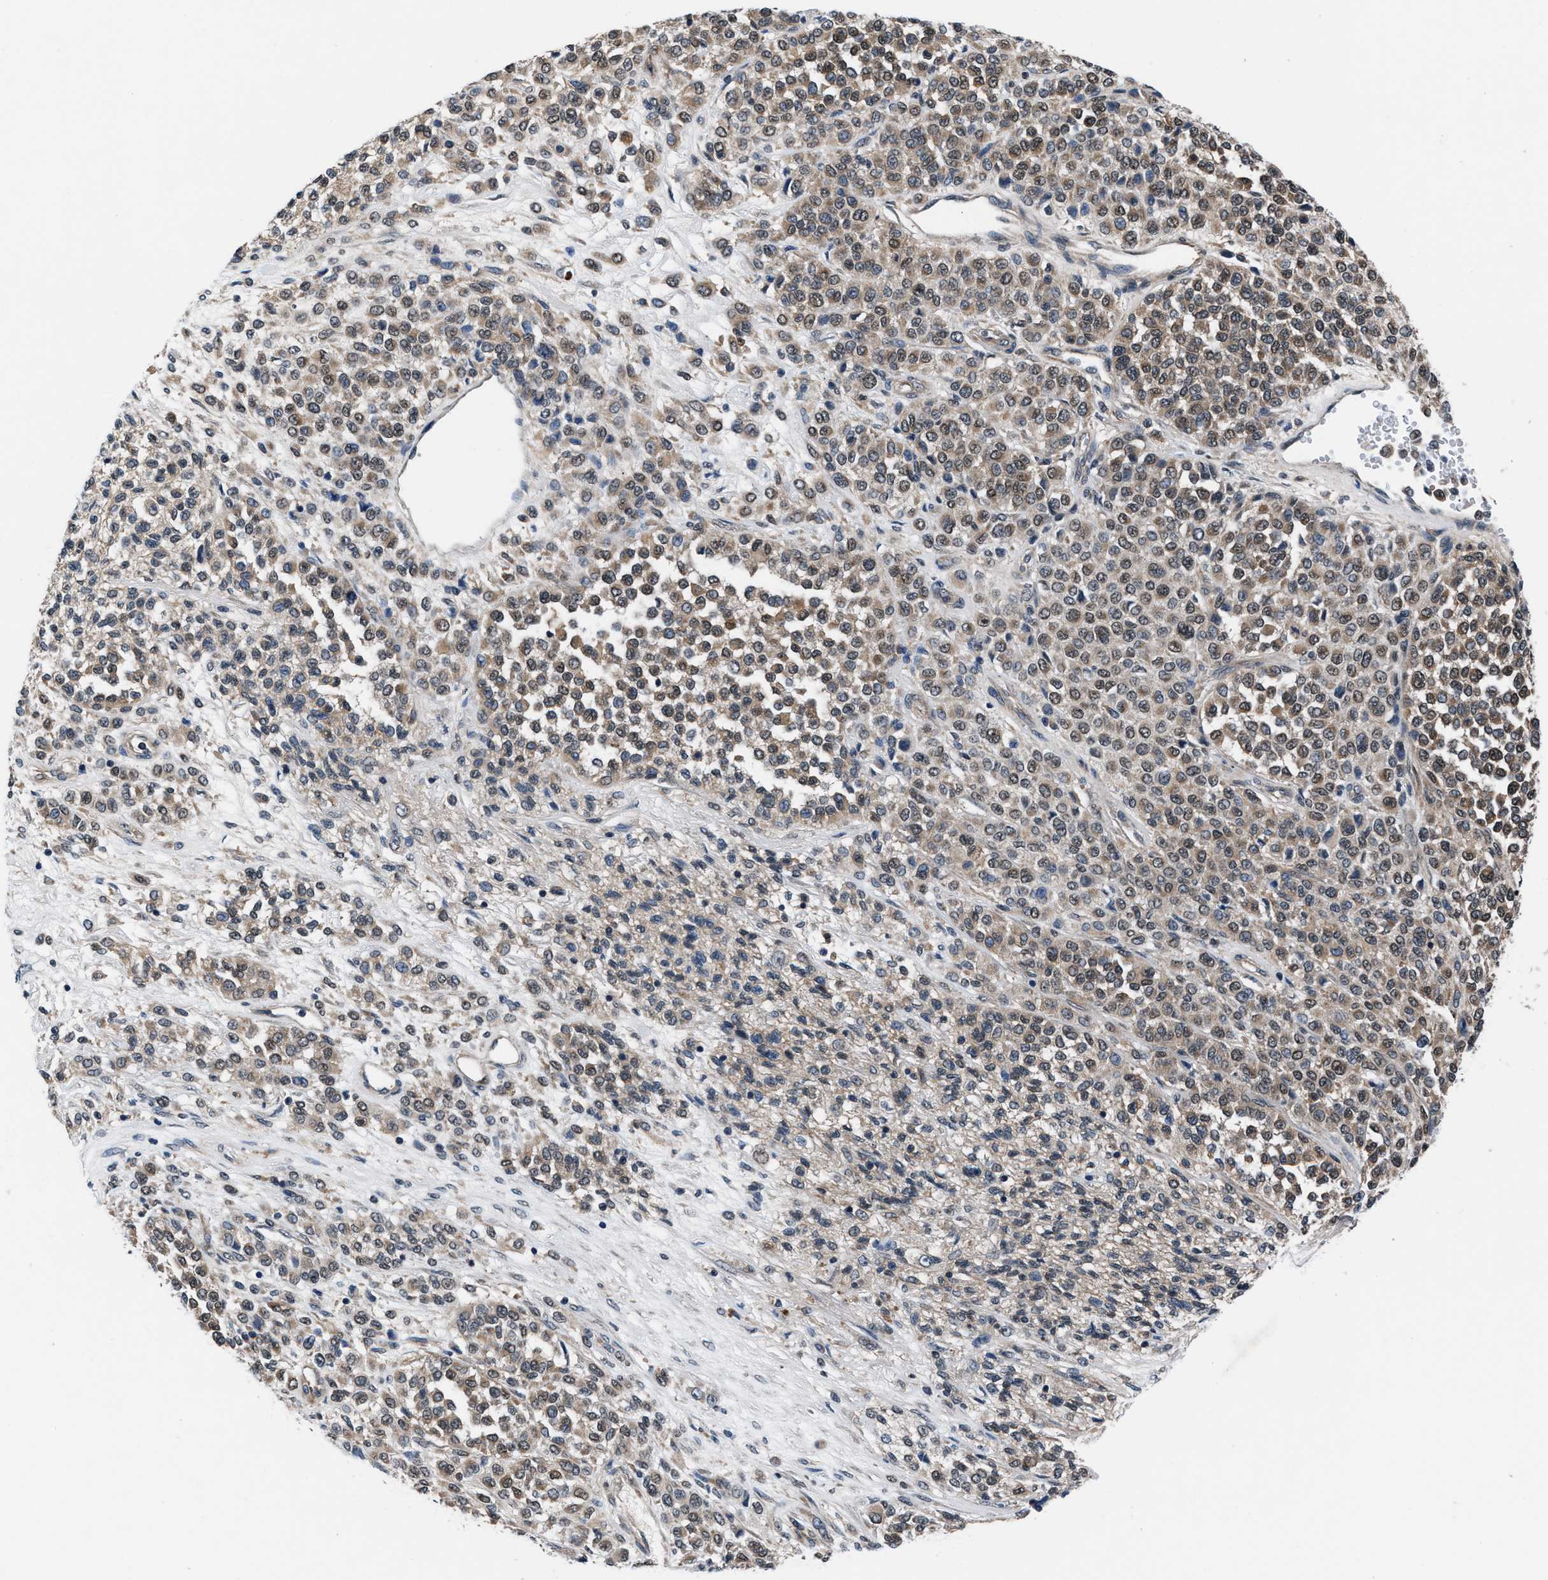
{"staining": {"intensity": "weak", "quantity": ">75%", "location": "cytoplasmic/membranous"}, "tissue": "melanoma", "cell_type": "Tumor cells", "image_type": "cancer", "snomed": [{"axis": "morphology", "description": "Malignant melanoma, Metastatic site"}, {"axis": "topography", "description": "Pancreas"}], "caption": "A high-resolution micrograph shows immunohistochemistry staining of melanoma, which demonstrates weak cytoplasmic/membranous staining in approximately >75% of tumor cells. Nuclei are stained in blue.", "gene": "PRPSAP2", "patient": {"sex": "female", "age": 30}}